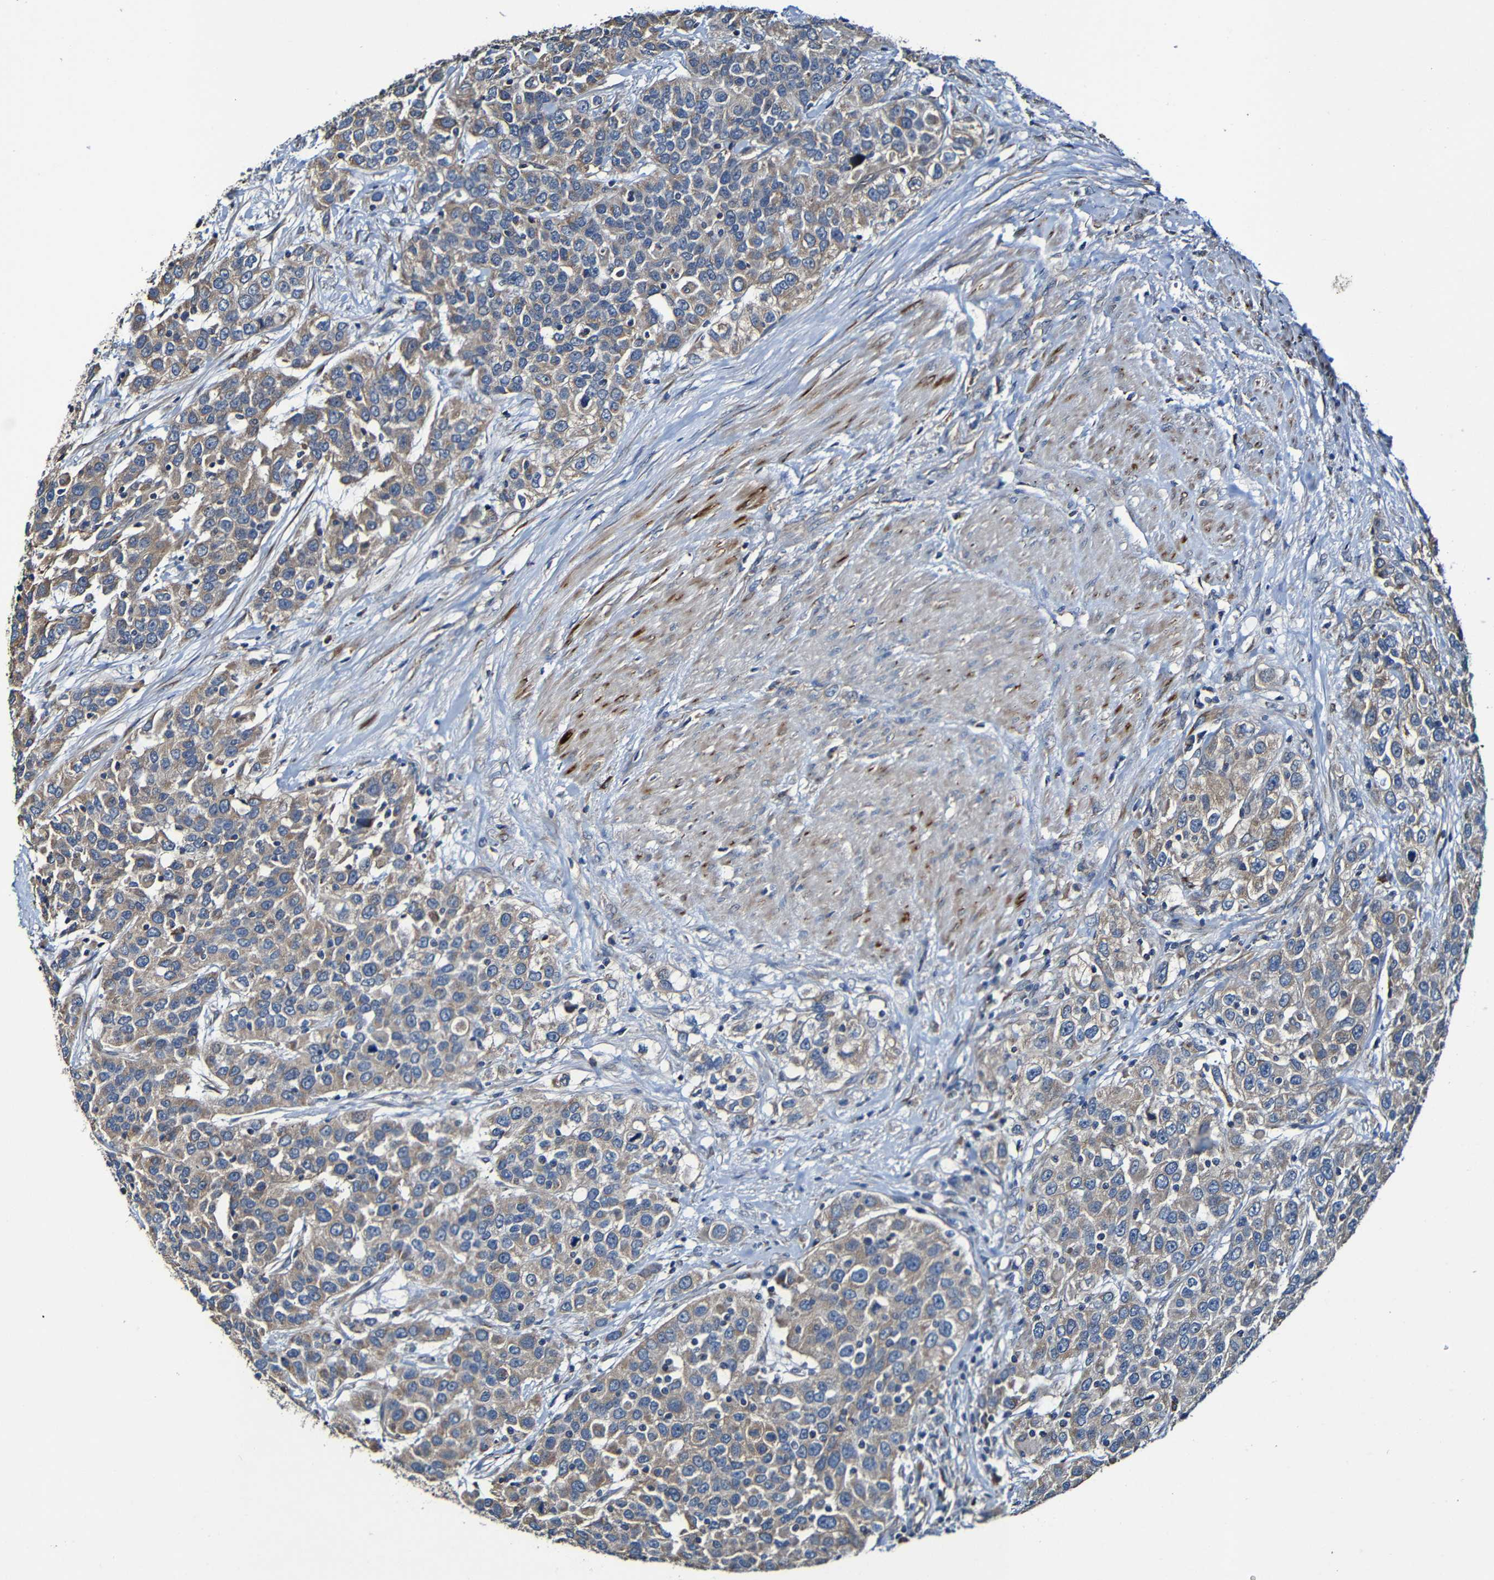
{"staining": {"intensity": "moderate", "quantity": ">75%", "location": "cytoplasmic/membranous"}, "tissue": "urothelial cancer", "cell_type": "Tumor cells", "image_type": "cancer", "snomed": [{"axis": "morphology", "description": "Urothelial carcinoma, High grade"}, {"axis": "topography", "description": "Urinary bladder"}], "caption": "About >75% of tumor cells in high-grade urothelial carcinoma display moderate cytoplasmic/membranous protein expression as visualized by brown immunohistochemical staining.", "gene": "ADAM15", "patient": {"sex": "female", "age": 80}}